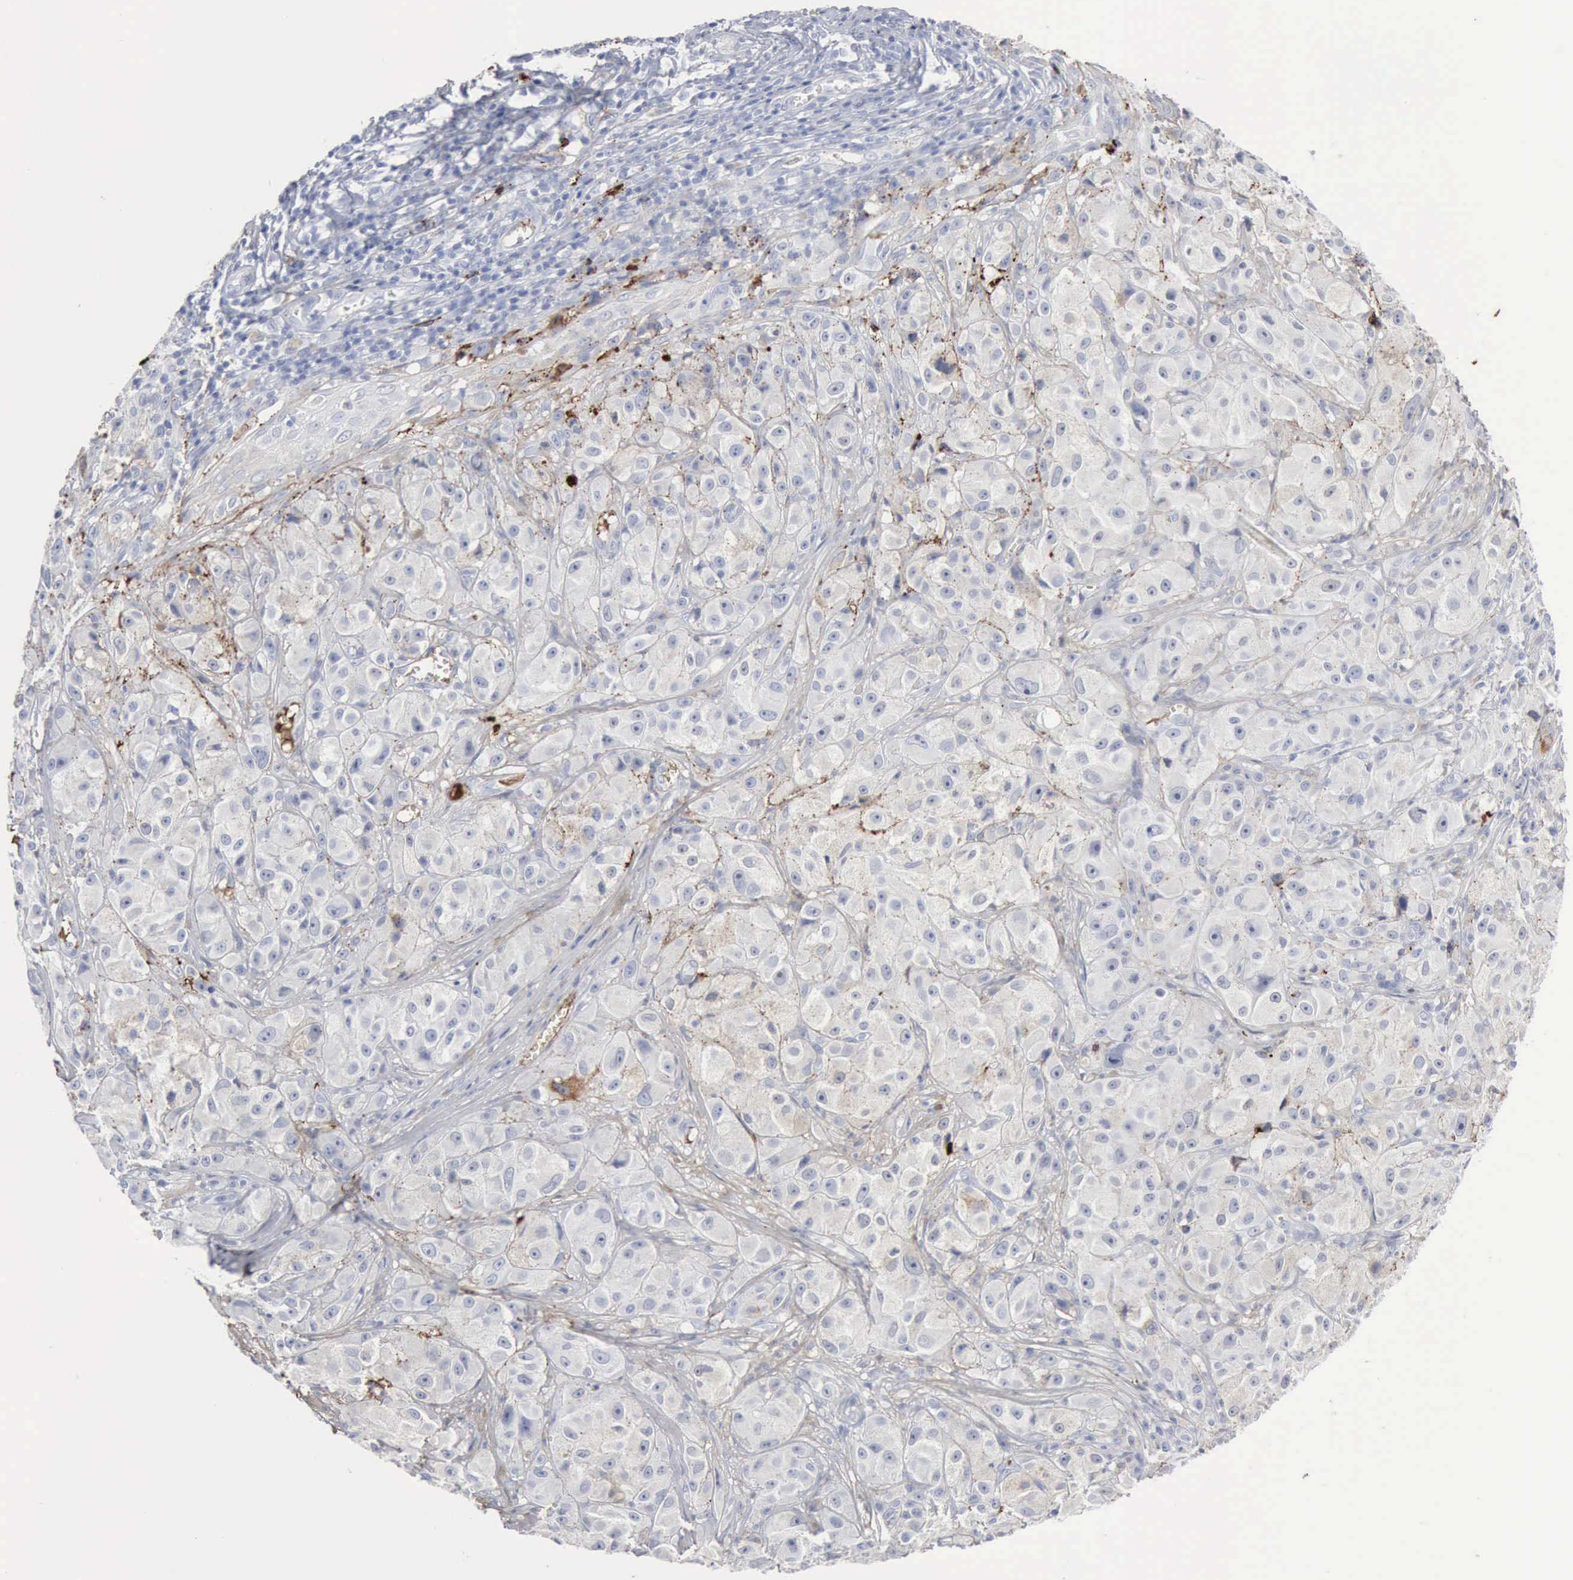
{"staining": {"intensity": "negative", "quantity": "none", "location": "none"}, "tissue": "melanoma", "cell_type": "Tumor cells", "image_type": "cancer", "snomed": [{"axis": "morphology", "description": "Malignant melanoma, NOS"}, {"axis": "topography", "description": "Skin"}], "caption": "This is an IHC image of human malignant melanoma. There is no positivity in tumor cells.", "gene": "C4BPA", "patient": {"sex": "male", "age": 56}}